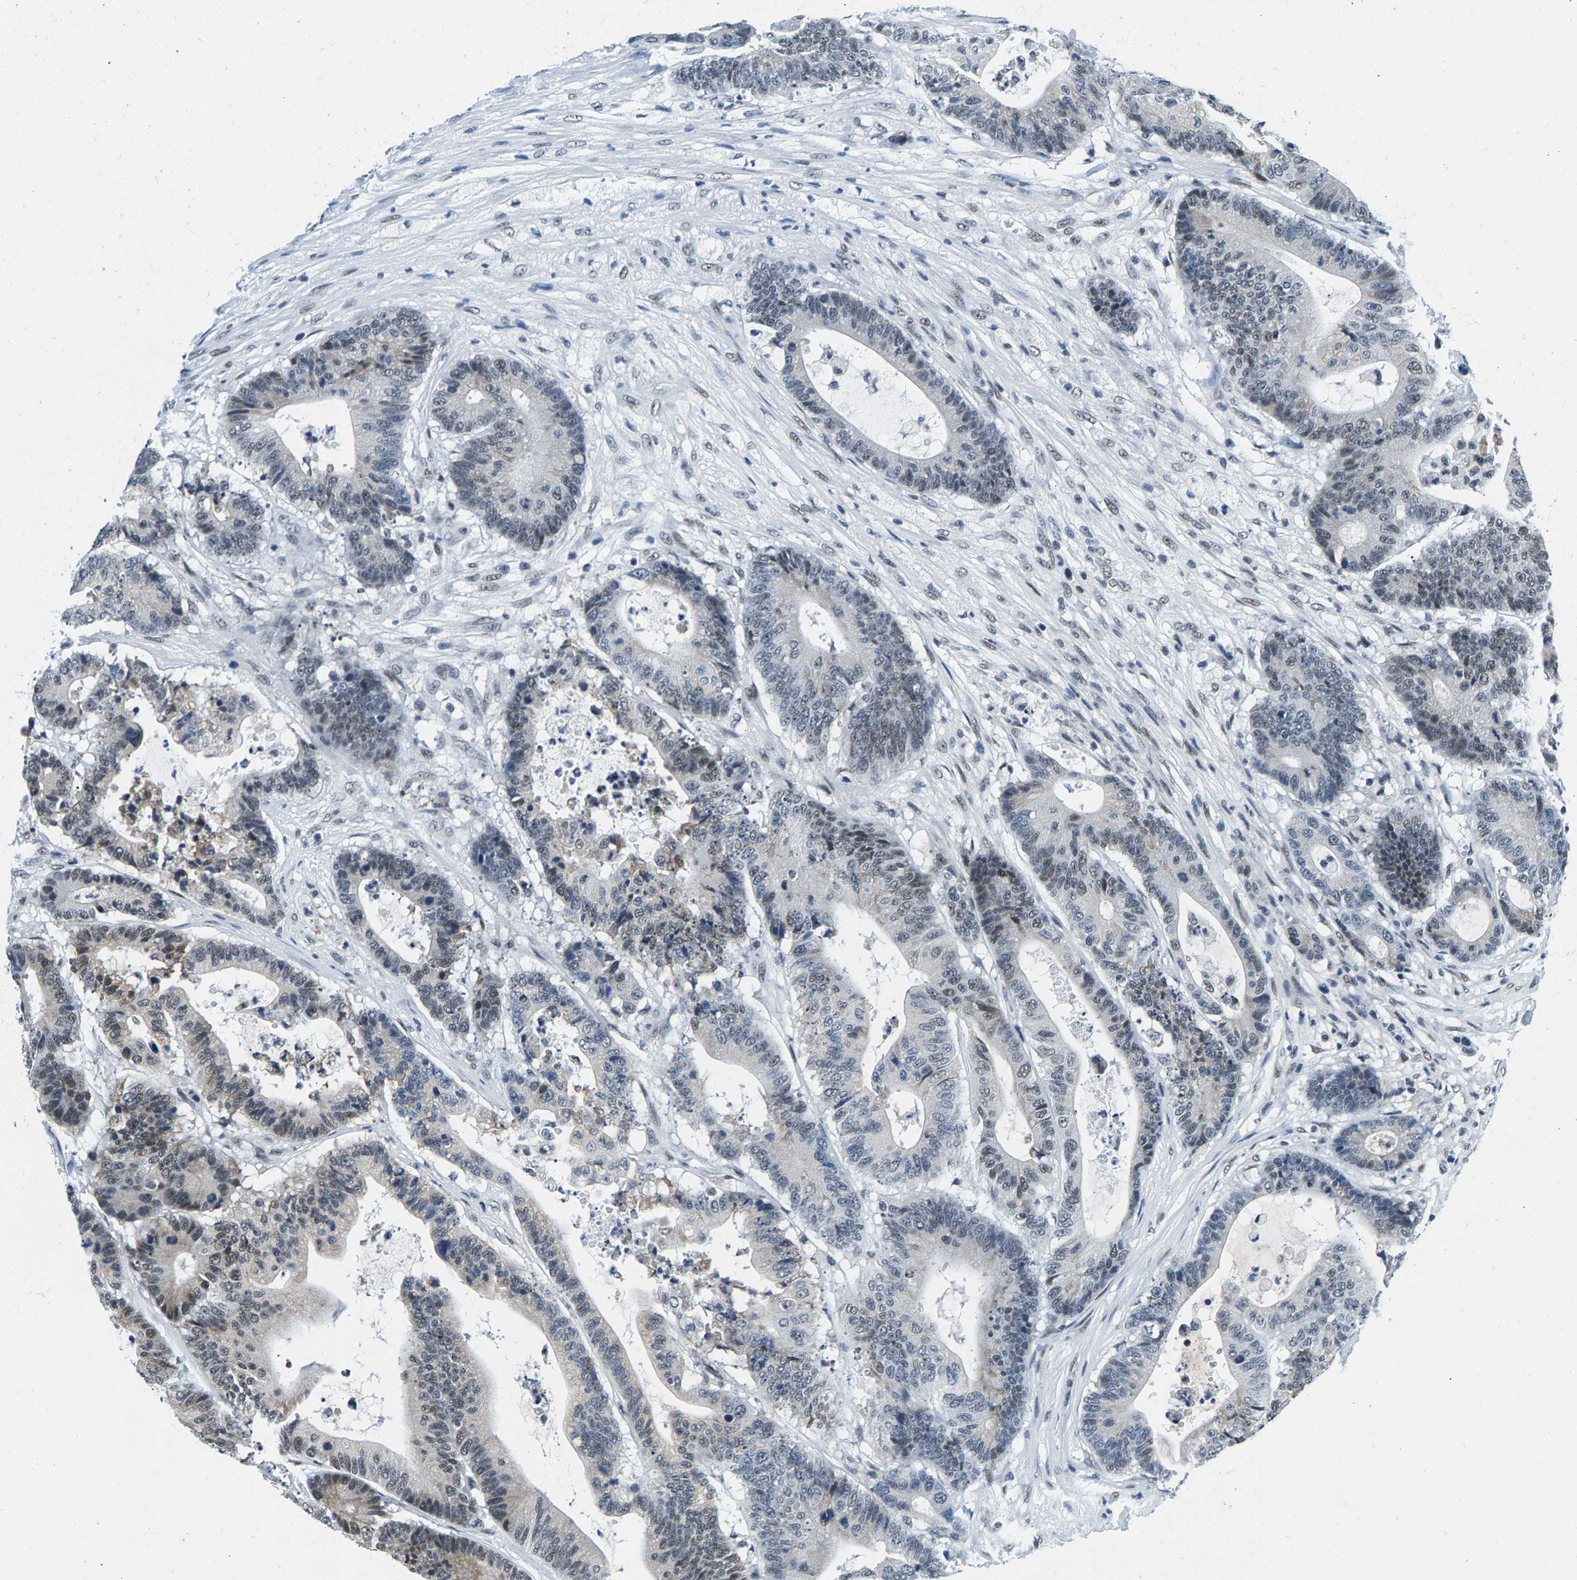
{"staining": {"intensity": "weak", "quantity": "25%-75%", "location": "nuclear"}, "tissue": "colorectal cancer", "cell_type": "Tumor cells", "image_type": "cancer", "snomed": [{"axis": "morphology", "description": "Adenocarcinoma, NOS"}, {"axis": "topography", "description": "Colon"}], "caption": "Immunohistochemistry photomicrograph of neoplastic tissue: colorectal cancer stained using IHC displays low levels of weak protein expression localized specifically in the nuclear of tumor cells, appearing as a nuclear brown color.", "gene": "ATF2", "patient": {"sex": "female", "age": 84}}